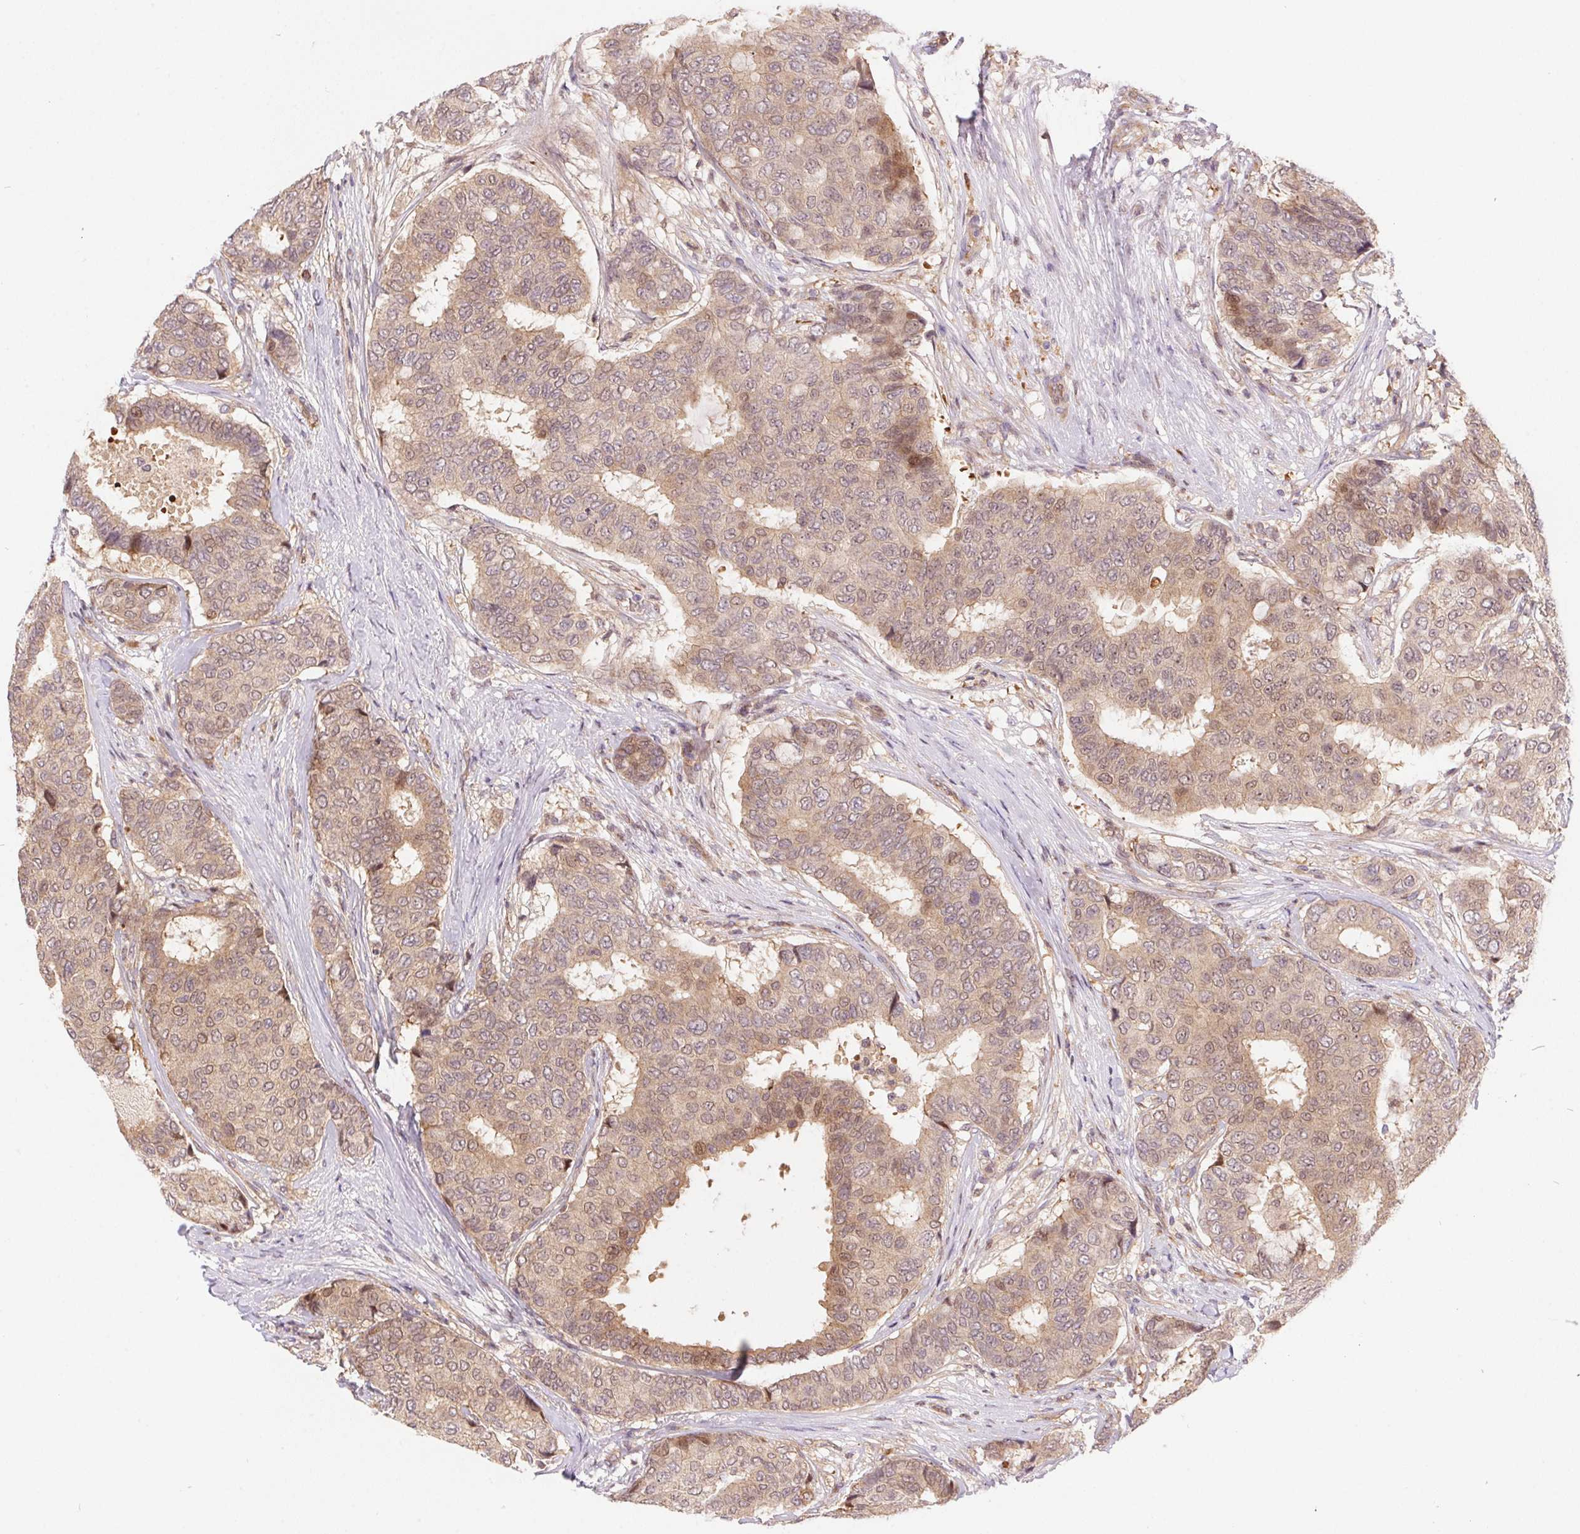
{"staining": {"intensity": "weak", "quantity": ">75%", "location": "cytoplasmic/membranous,nuclear"}, "tissue": "breast cancer", "cell_type": "Tumor cells", "image_type": "cancer", "snomed": [{"axis": "morphology", "description": "Duct carcinoma"}, {"axis": "topography", "description": "Breast"}], "caption": "DAB (3,3'-diaminobenzidine) immunohistochemical staining of infiltrating ductal carcinoma (breast) exhibits weak cytoplasmic/membranous and nuclear protein expression in about >75% of tumor cells.", "gene": "NUDT16", "patient": {"sex": "female", "age": 75}}